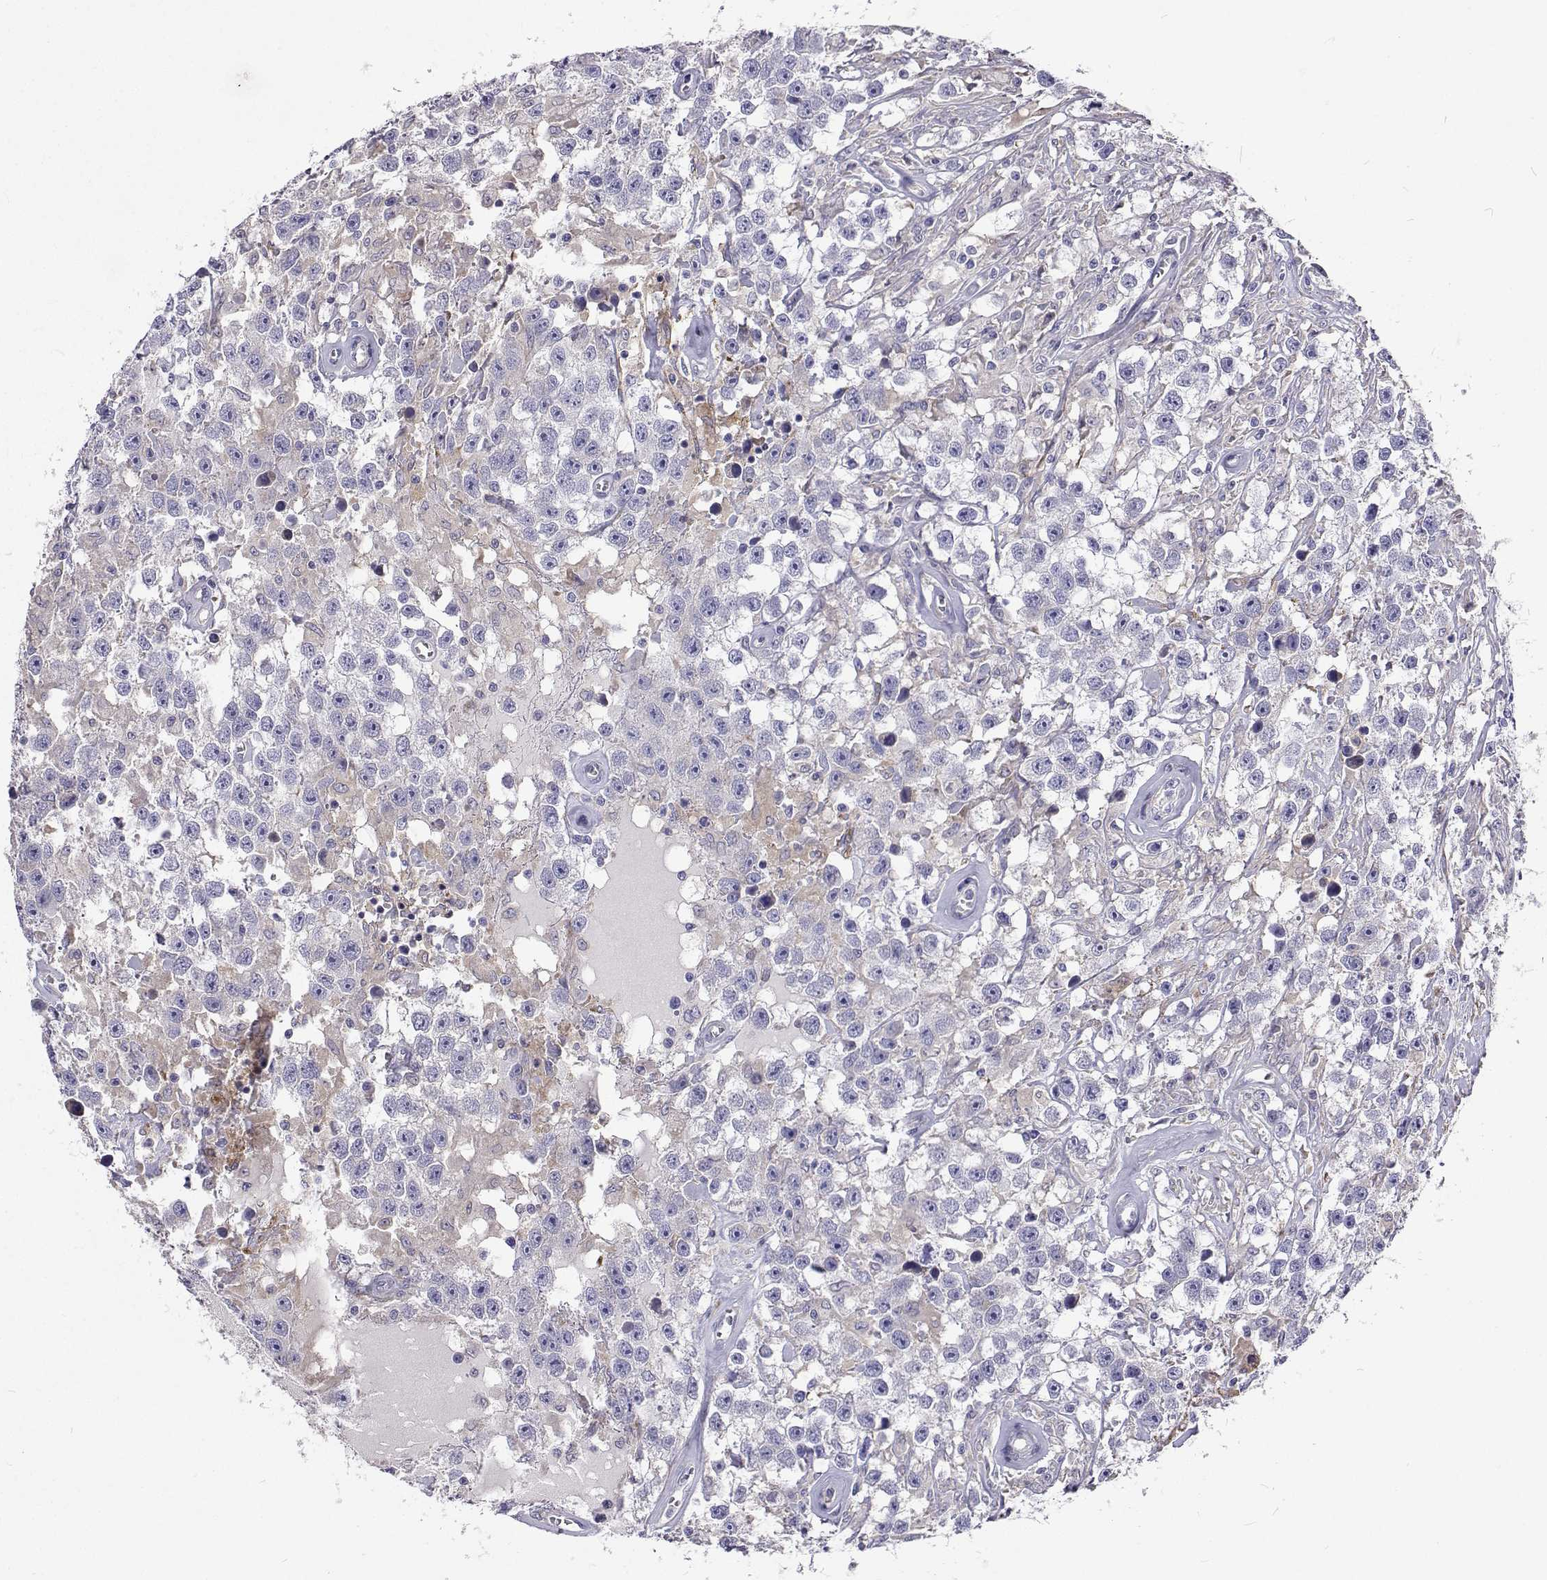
{"staining": {"intensity": "negative", "quantity": "none", "location": "none"}, "tissue": "testis cancer", "cell_type": "Tumor cells", "image_type": "cancer", "snomed": [{"axis": "morphology", "description": "Seminoma, NOS"}, {"axis": "topography", "description": "Testis"}], "caption": "Tumor cells show no significant expression in testis cancer.", "gene": "LHFPL7", "patient": {"sex": "male", "age": 43}}